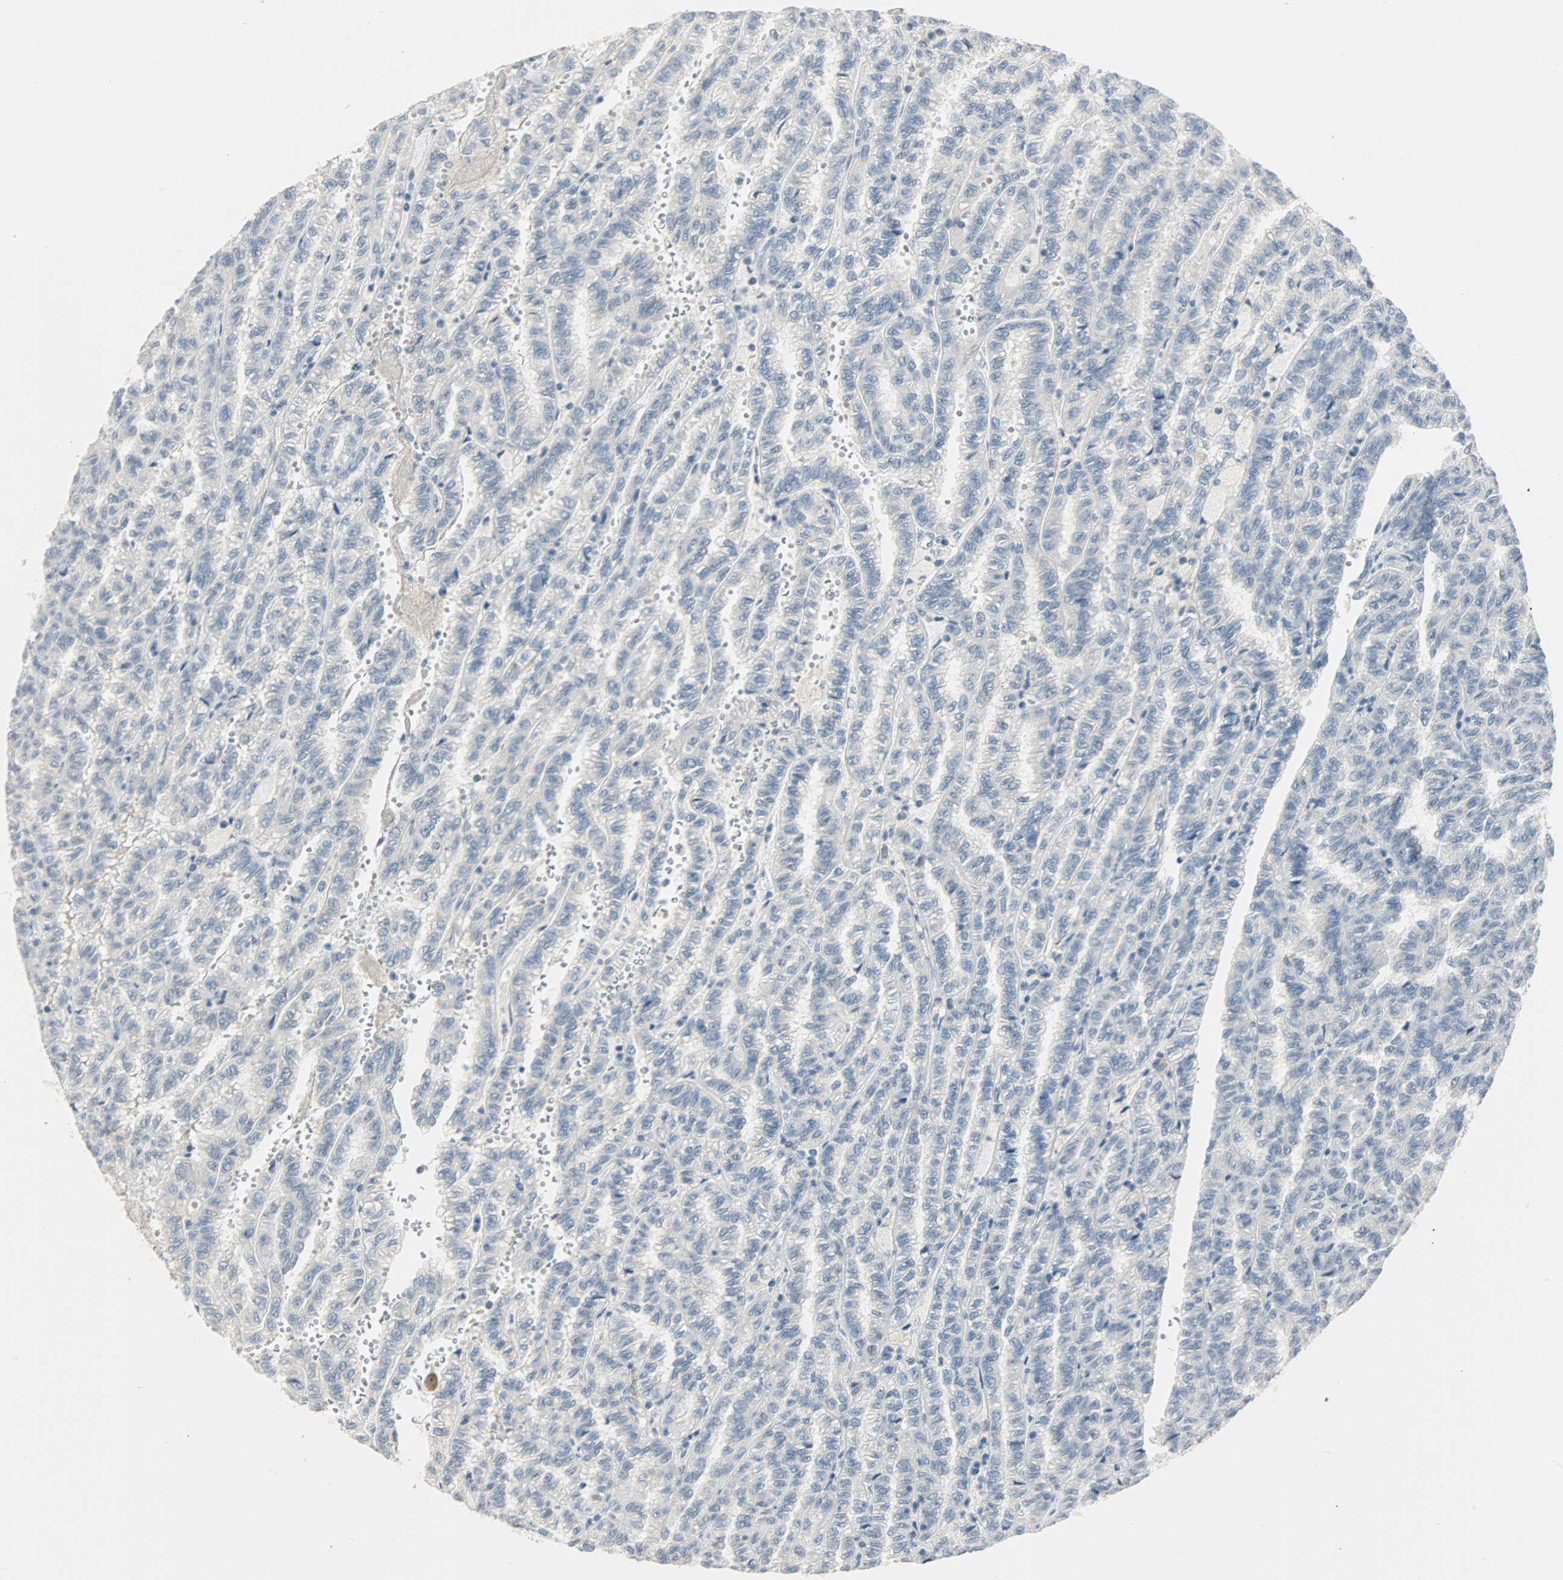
{"staining": {"intensity": "negative", "quantity": "none", "location": "none"}, "tissue": "renal cancer", "cell_type": "Tumor cells", "image_type": "cancer", "snomed": [{"axis": "morphology", "description": "Inflammation, NOS"}, {"axis": "morphology", "description": "Adenocarcinoma, NOS"}, {"axis": "topography", "description": "Kidney"}], "caption": "DAB immunohistochemical staining of renal cancer (adenocarcinoma) demonstrates no significant expression in tumor cells.", "gene": "PPARG", "patient": {"sex": "male", "age": 68}}